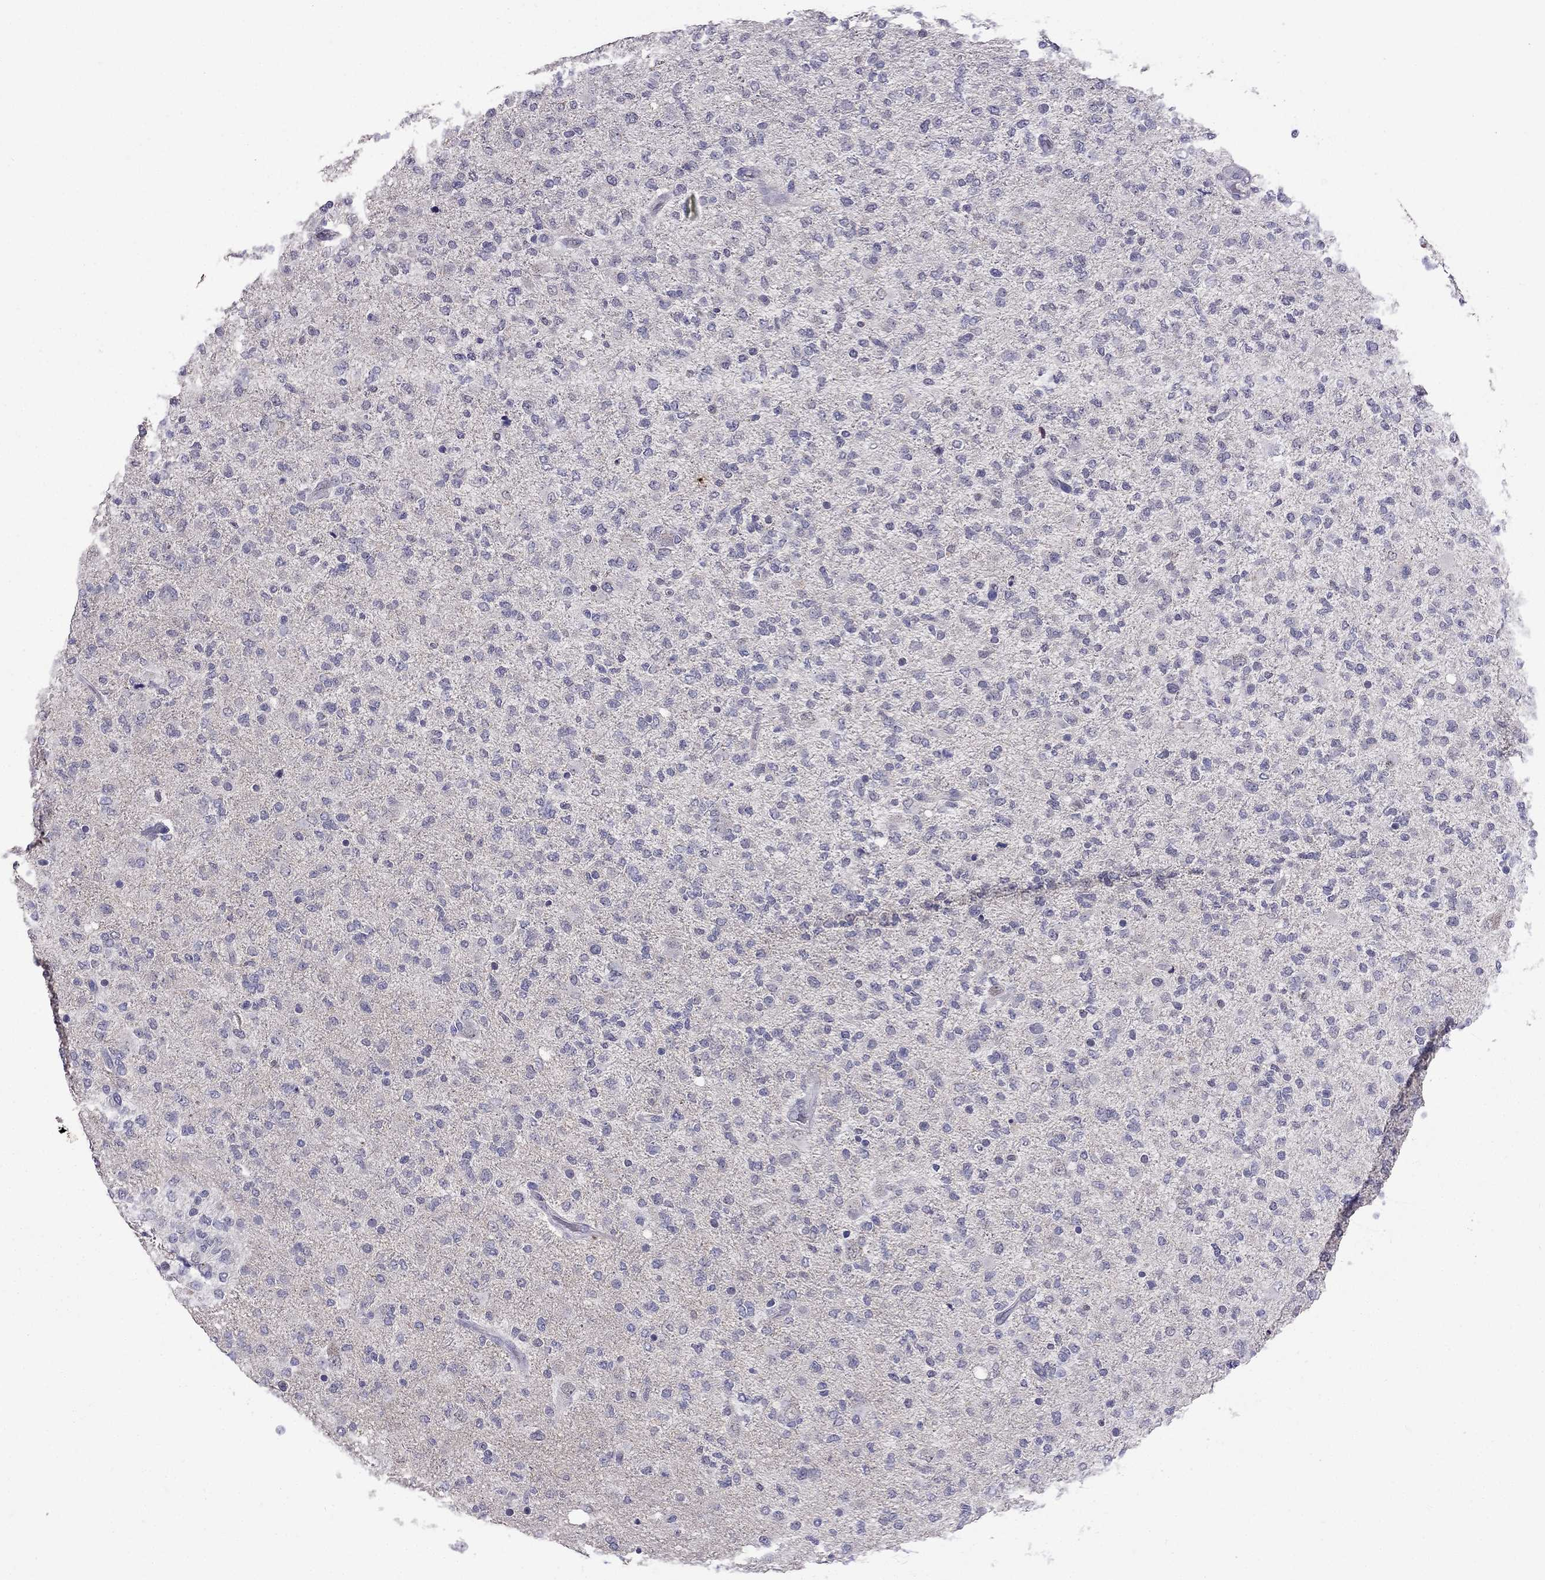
{"staining": {"intensity": "negative", "quantity": "none", "location": "none"}, "tissue": "glioma", "cell_type": "Tumor cells", "image_type": "cancer", "snomed": [{"axis": "morphology", "description": "Glioma, malignant, High grade"}, {"axis": "topography", "description": "Cerebral cortex"}], "caption": "The histopathology image exhibits no staining of tumor cells in glioma.", "gene": "AQP9", "patient": {"sex": "male", "age": 70}}